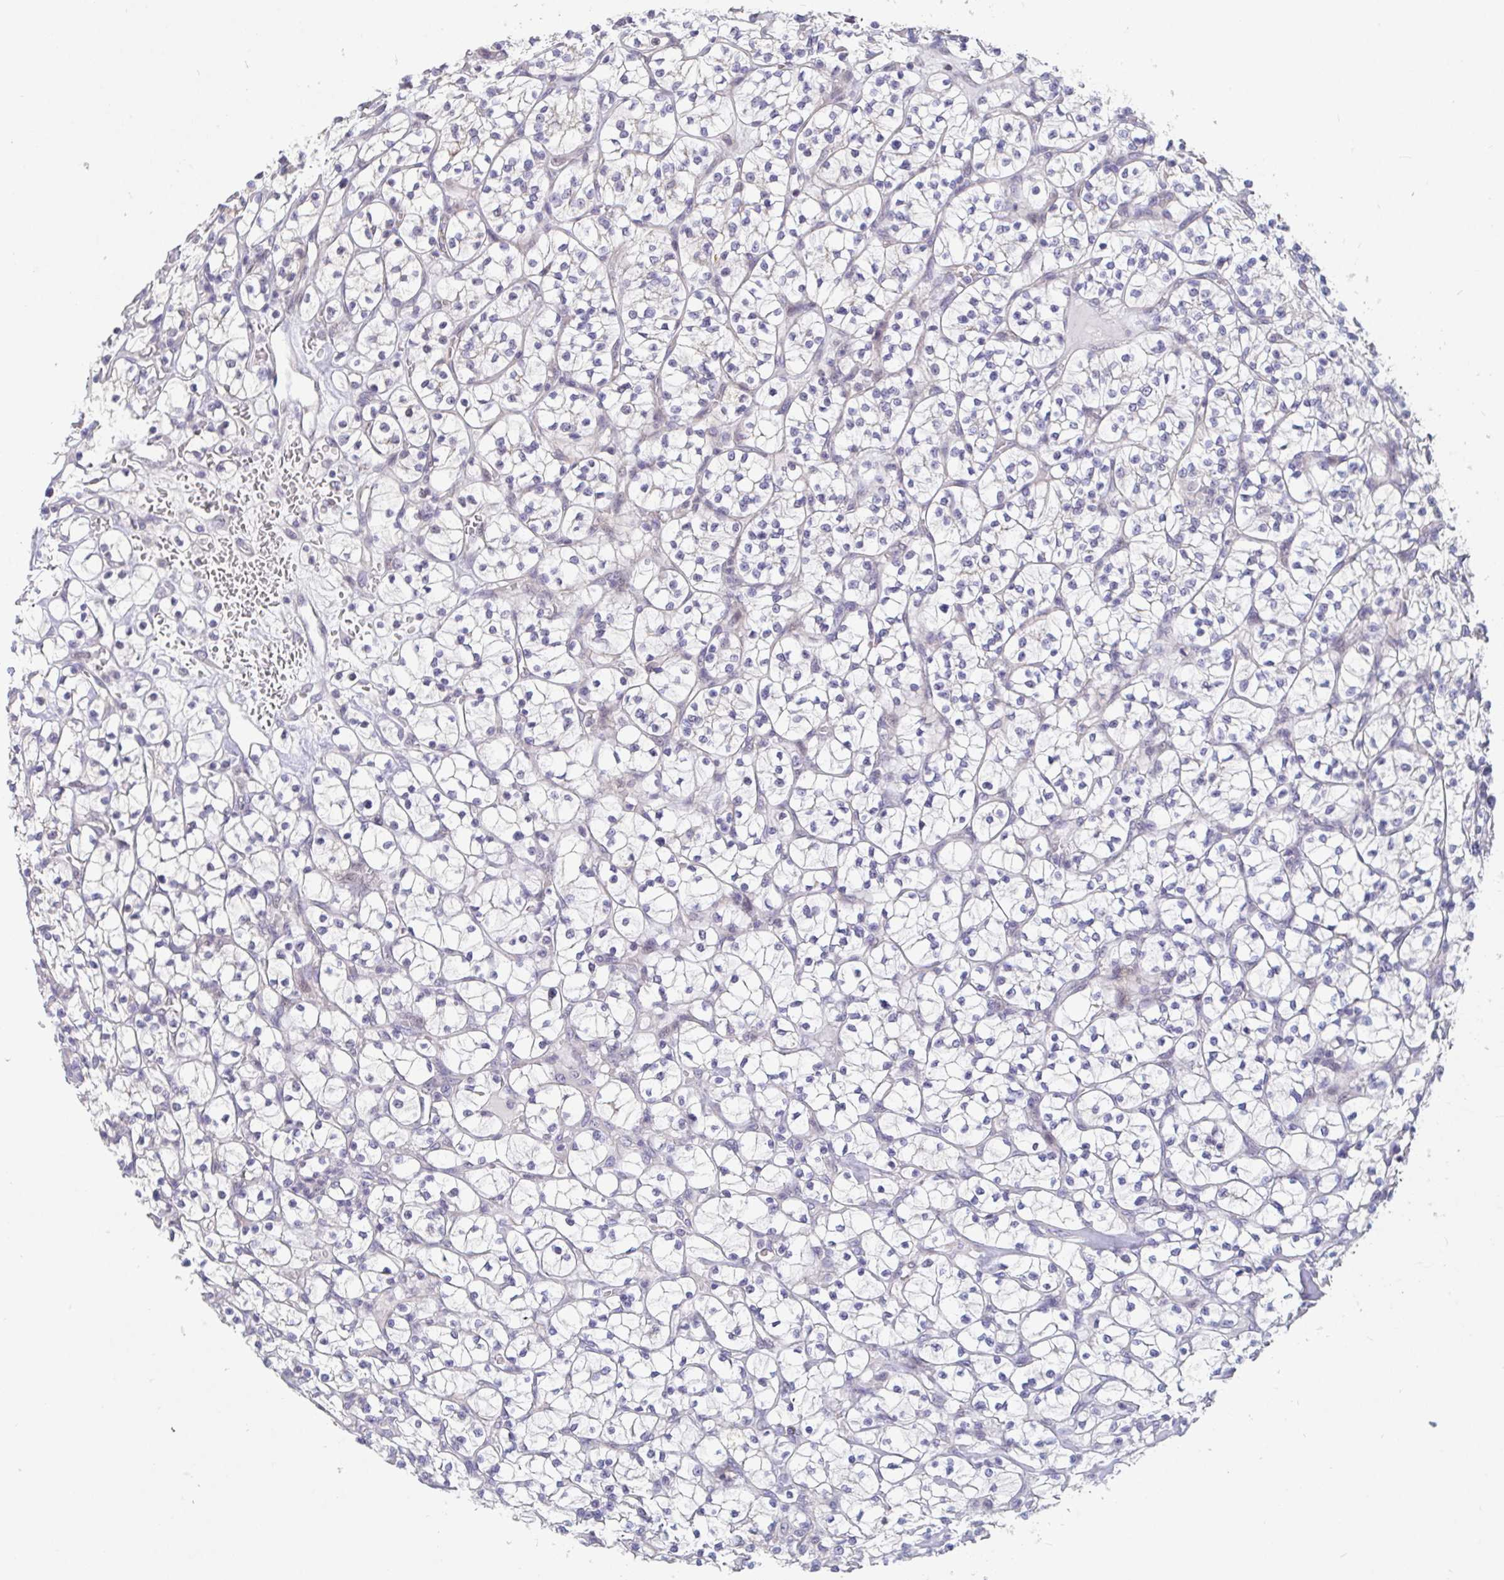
{"staining": {"intensity": "negative", "quantity": "none", "location": "none"}, "tissue": "renal cancer", "cell_type": "Tumor cells", "image_type": "cancer", "snomed": [{"axis": "morphology", "description": "Adenocarcinoma, NOS"}, {"axis": "topography", "description": "Kidney"}], "caption": "This photomicrograph is of renal adenocarcinoma stained with immunohistochemistry (IHC) to label a protein in brown with the nuclei are counter-stained blue. There is no expression in tumor cells.", "gene": "FAM156B", "patient": {"sex": "female", "age": 64}}